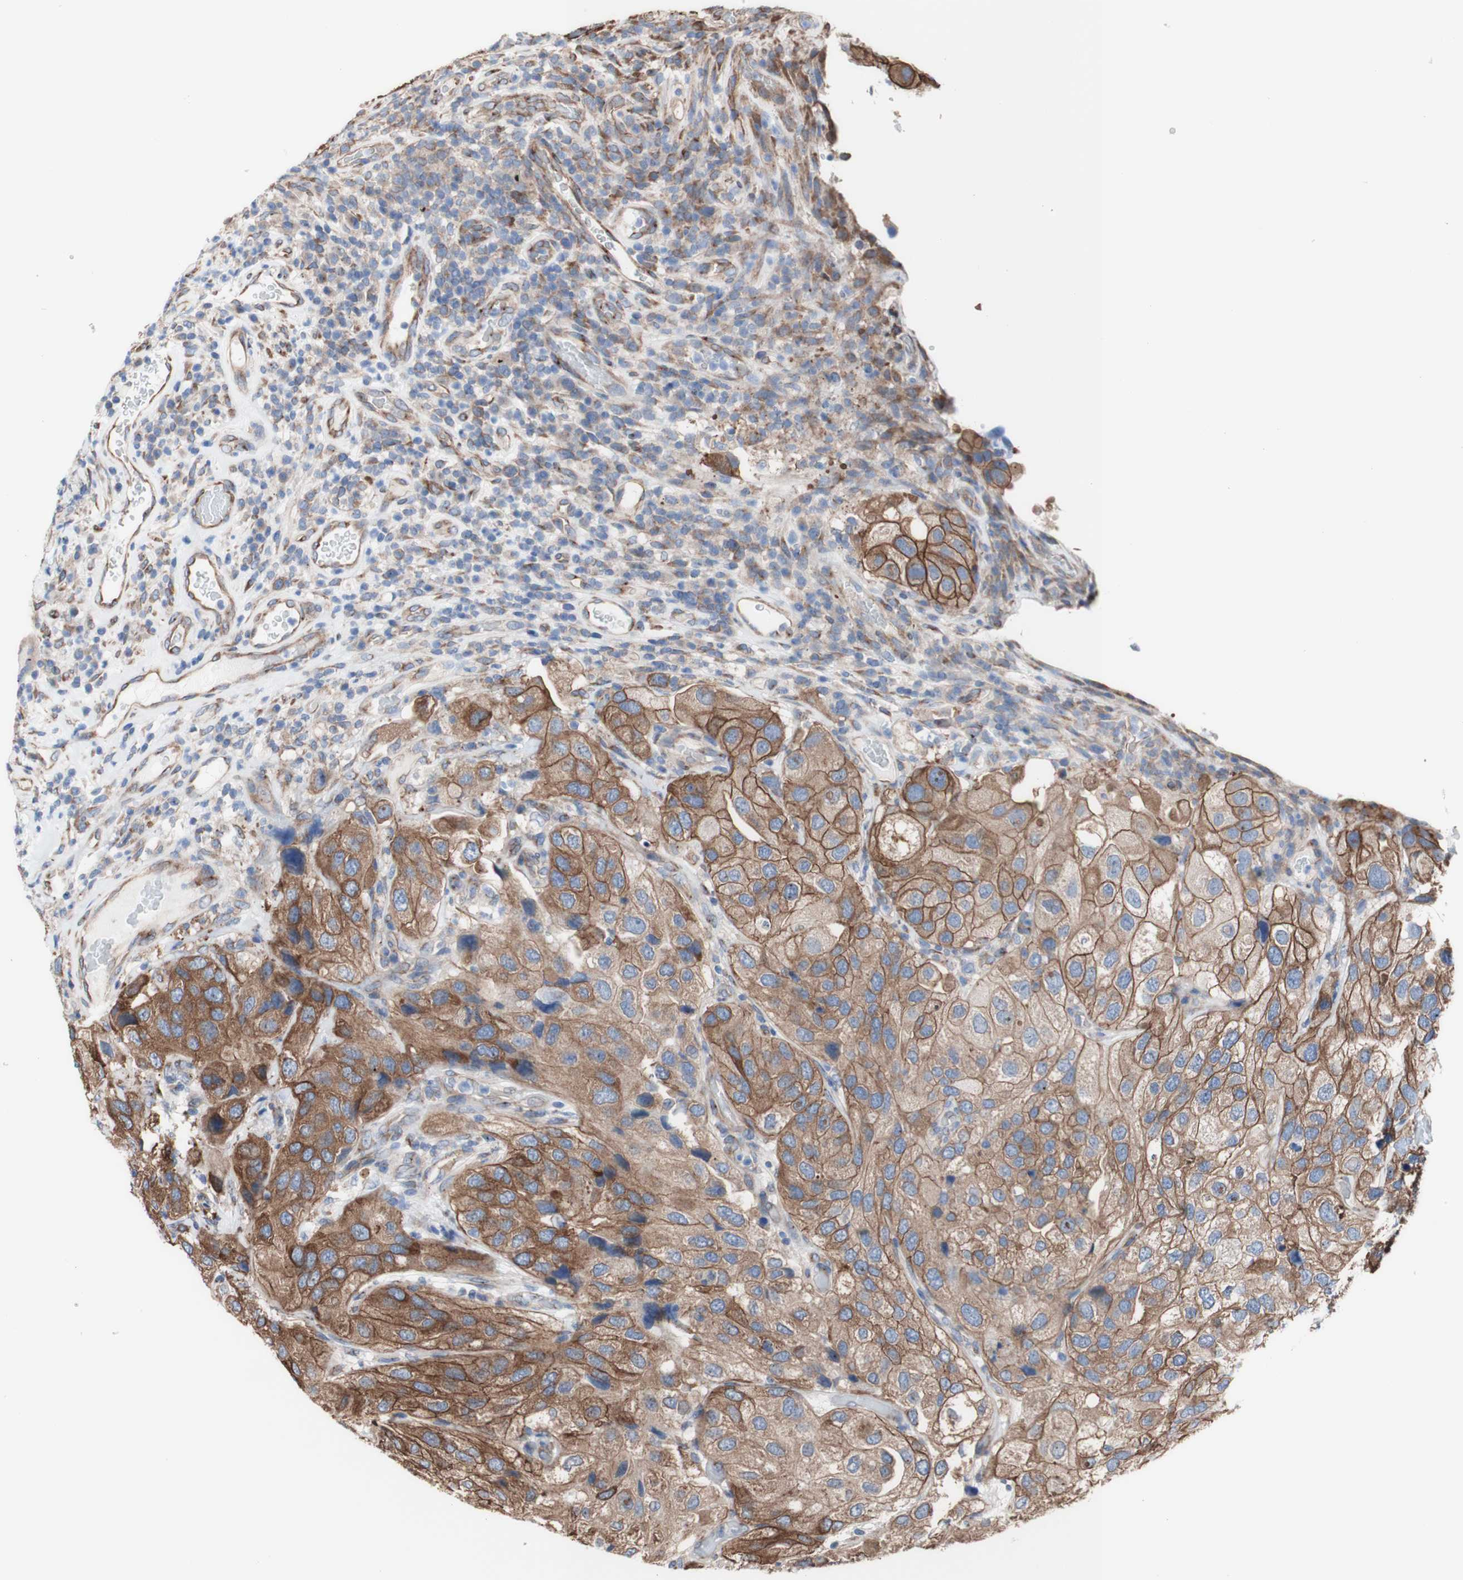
{"staining": {"intensity": "moderate", "quantity": ">75%", "location": "cytoplasmic/membranous"}, "tissue": "urothelial cancer", "cell_type": "Tumor cells", "image_type": "cancer", "snomed": [{"axis": "morphology", "description": "Urothelial carcinoma, High grade"}, {"axis": "topography", "description": "Urinary bladder"}], "caption": "A brown stain shows moderate cytoplasmic/membranous positivity of a protein in human urothelial cancer tumor cells.", "gene": "LRIG3", "patient": {"sex": "female", "age": 64}}